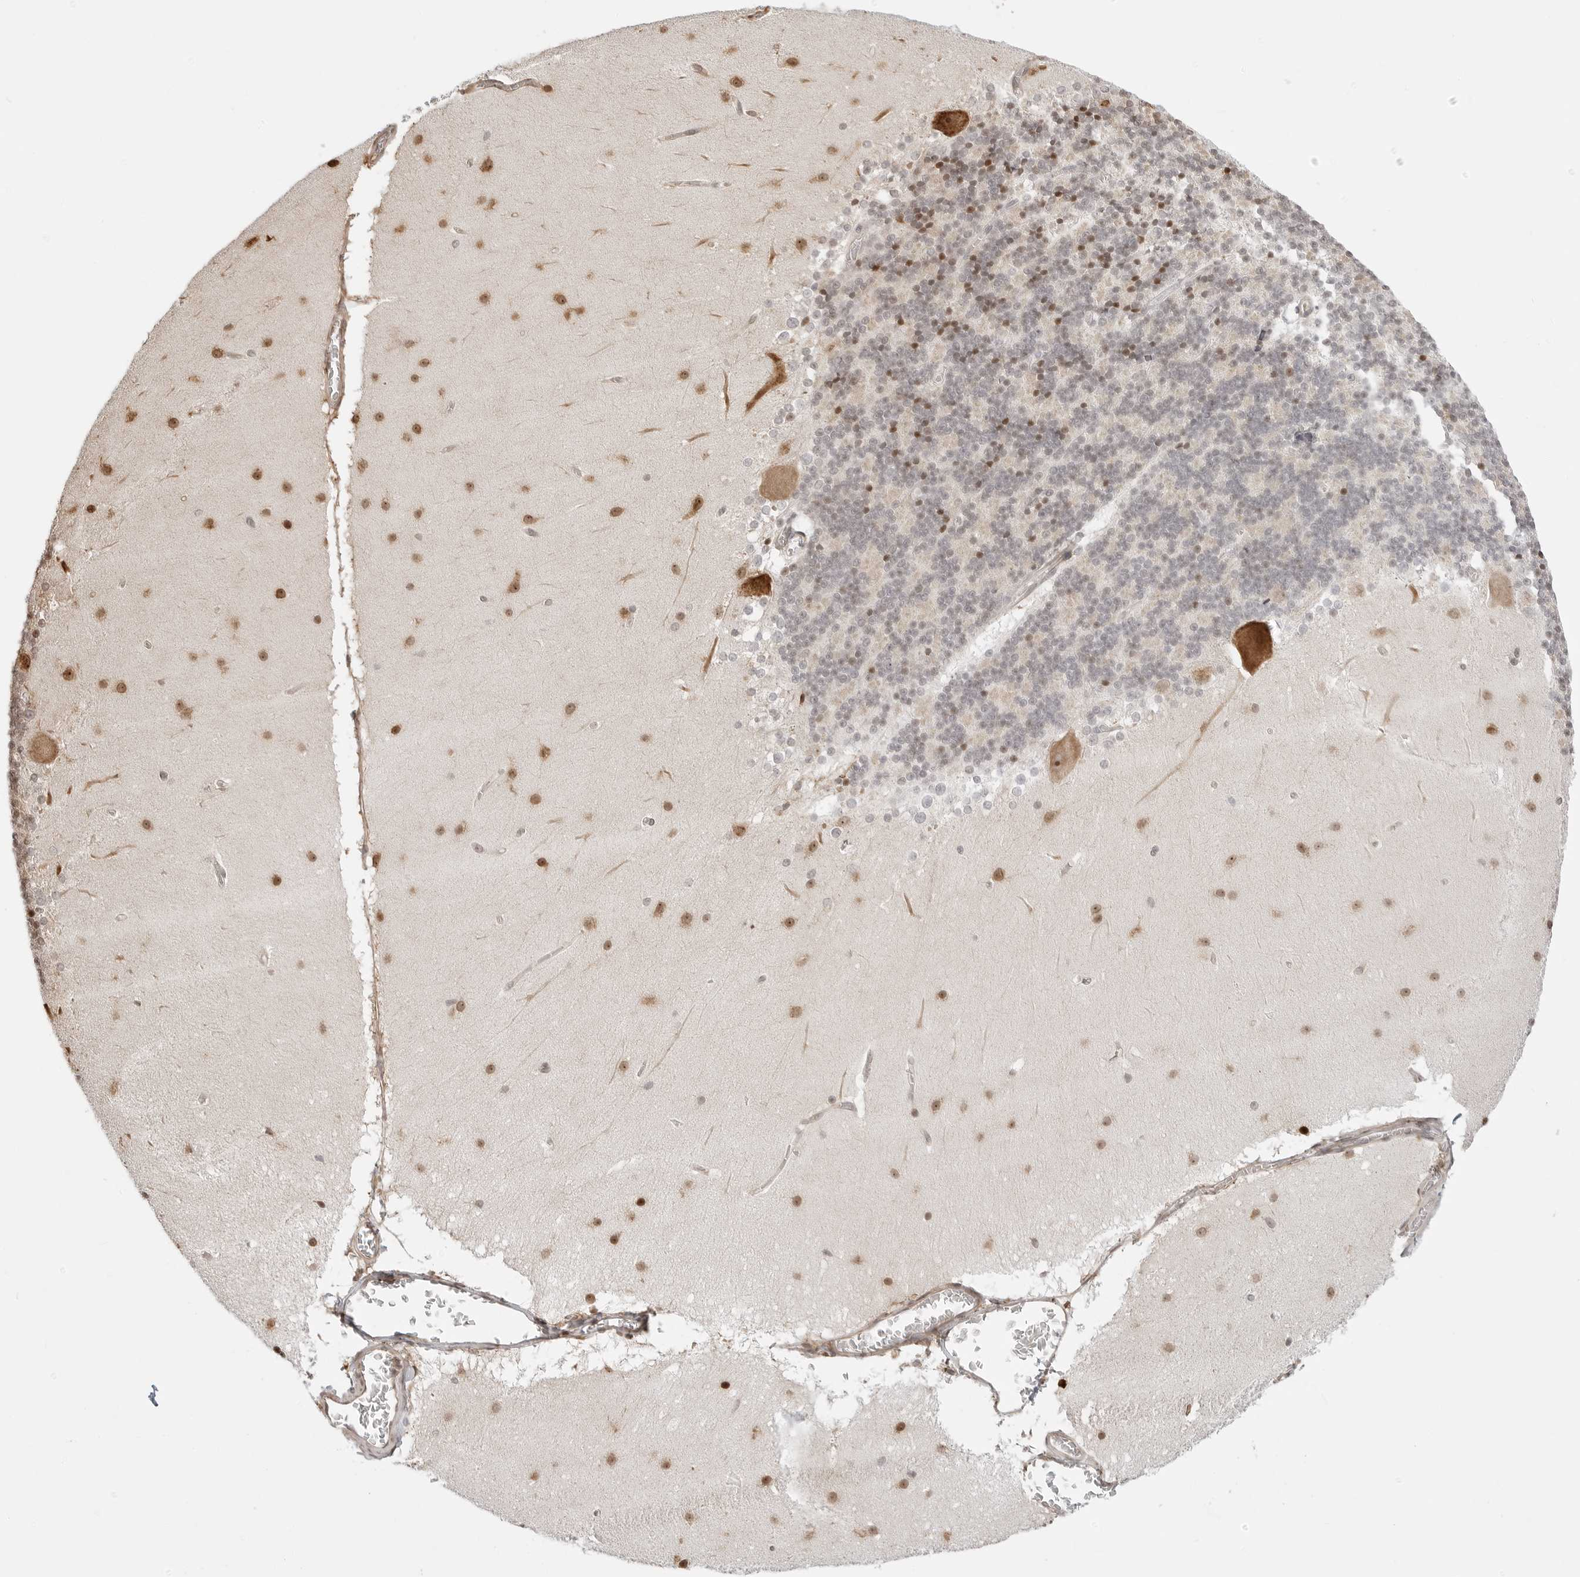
{"staining": {"intensity": "moderate", "quantity": "<25%", "location": "nuclear"}, "tissue": "cerebellum", "cell_type": "Cells in granular layer", "image_type": "normal", "snomed": [{"axis": "morphology", "description": "Normal tissue, NOS"}, {"axis": "topography", "description": "Cerebellum"}], "caption": "Cells in granular layer show low levels of moderate nuclear expression in approximately <25% of cells in benign cerebellum. (Stains: DAB in brown, nuclei in blue, Microscopy: brightfield microscopy at high magnification).", "gene": "FKBP14", "patient": {"sex": "female", "age": 19}}